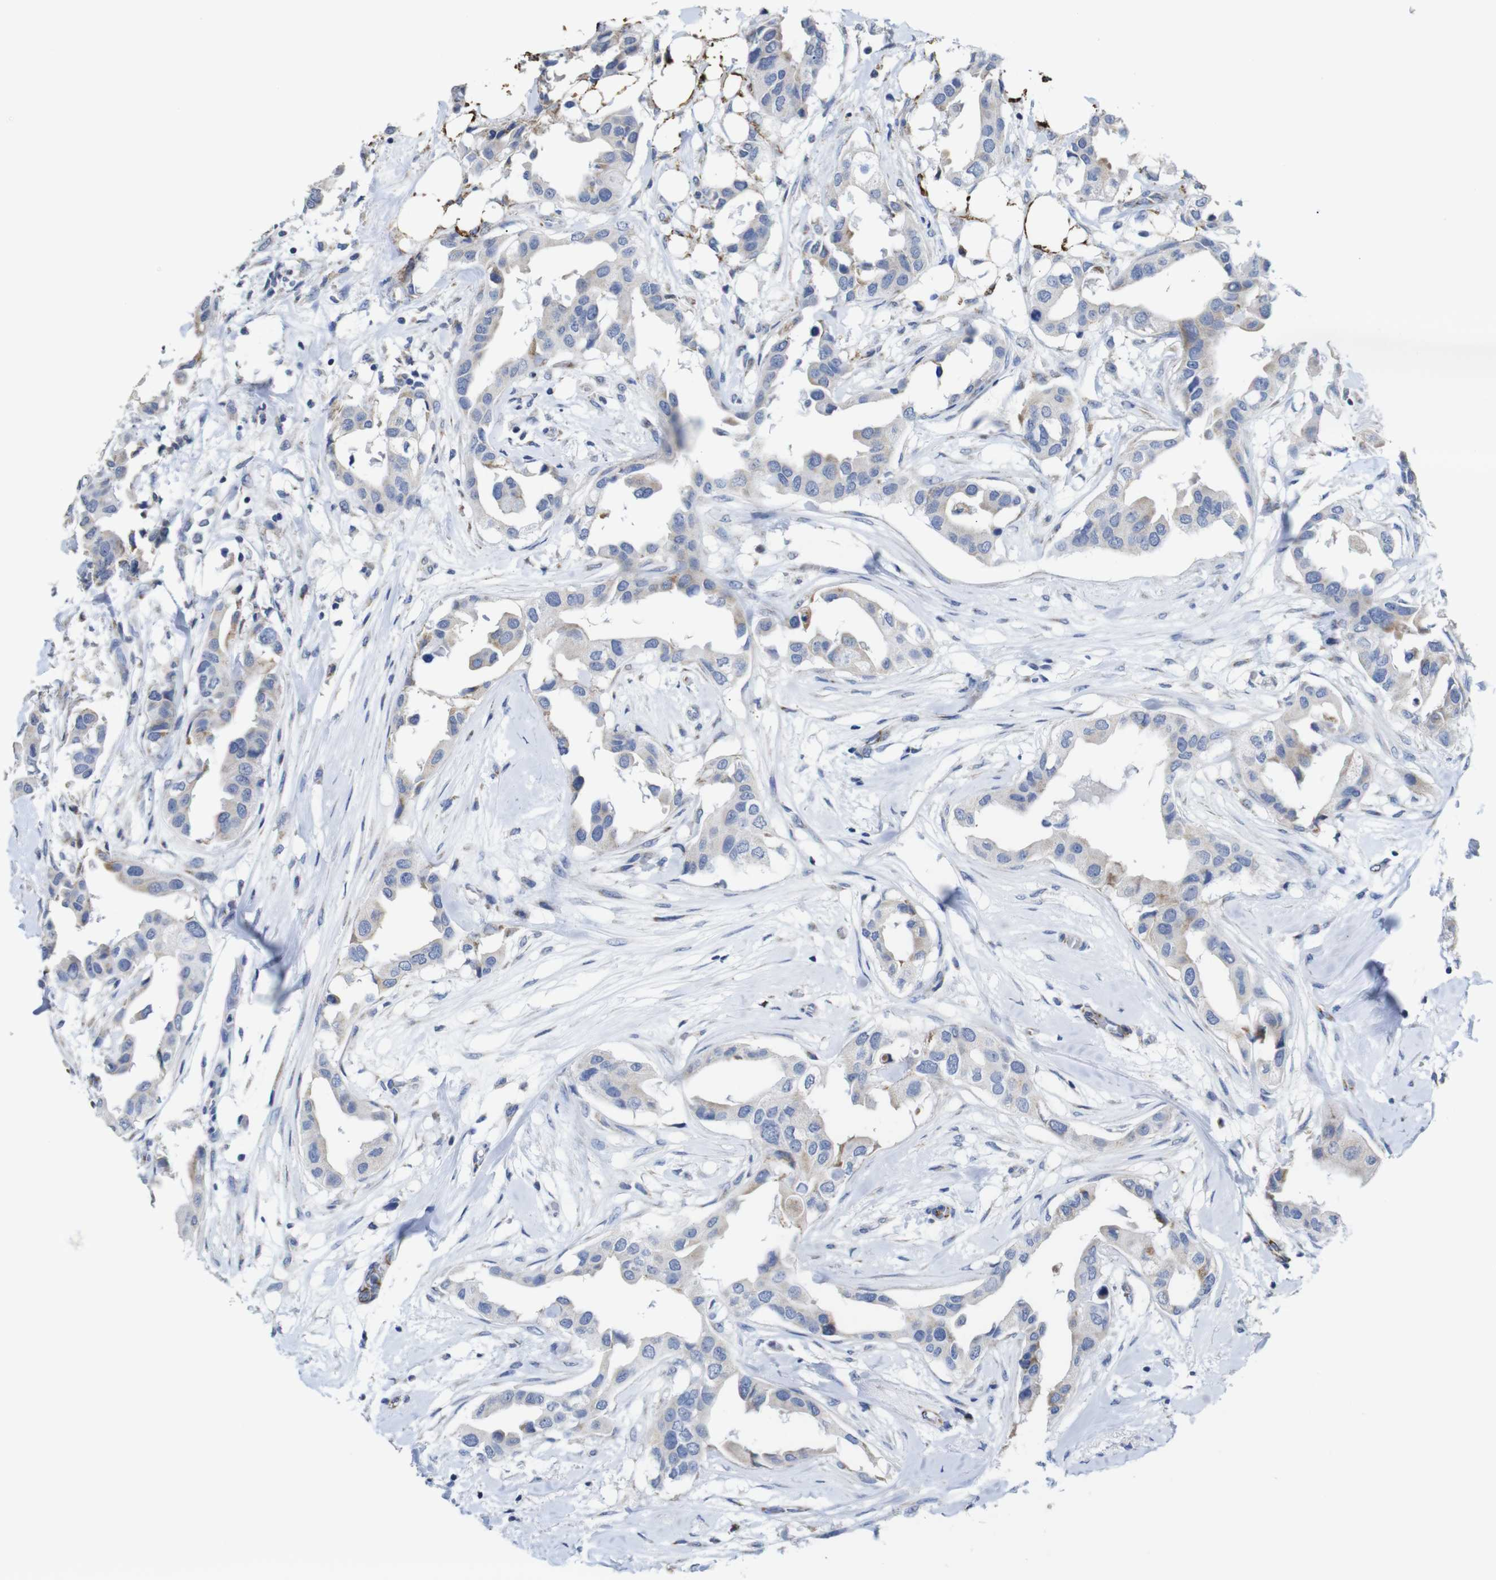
{"staining": {"intensity": "negative", "quantity": "none", "location": "none"}, "tissue": "breast cancer", "cell_type": "Tumor cells", "image_type": "cancer", "snomed": [{"axis": "morphology", "description": "Duct carcinoma"}, {"axis": "topography", "description": "Breast"}], "caption": "An immunohistochemistry image of breast intraductal carcinoma is shown. There is no staining in tumor cells of breast intraductal carcinoma.", "gene": "MAOA", "patient": {"sex": "female", "age": 40}}